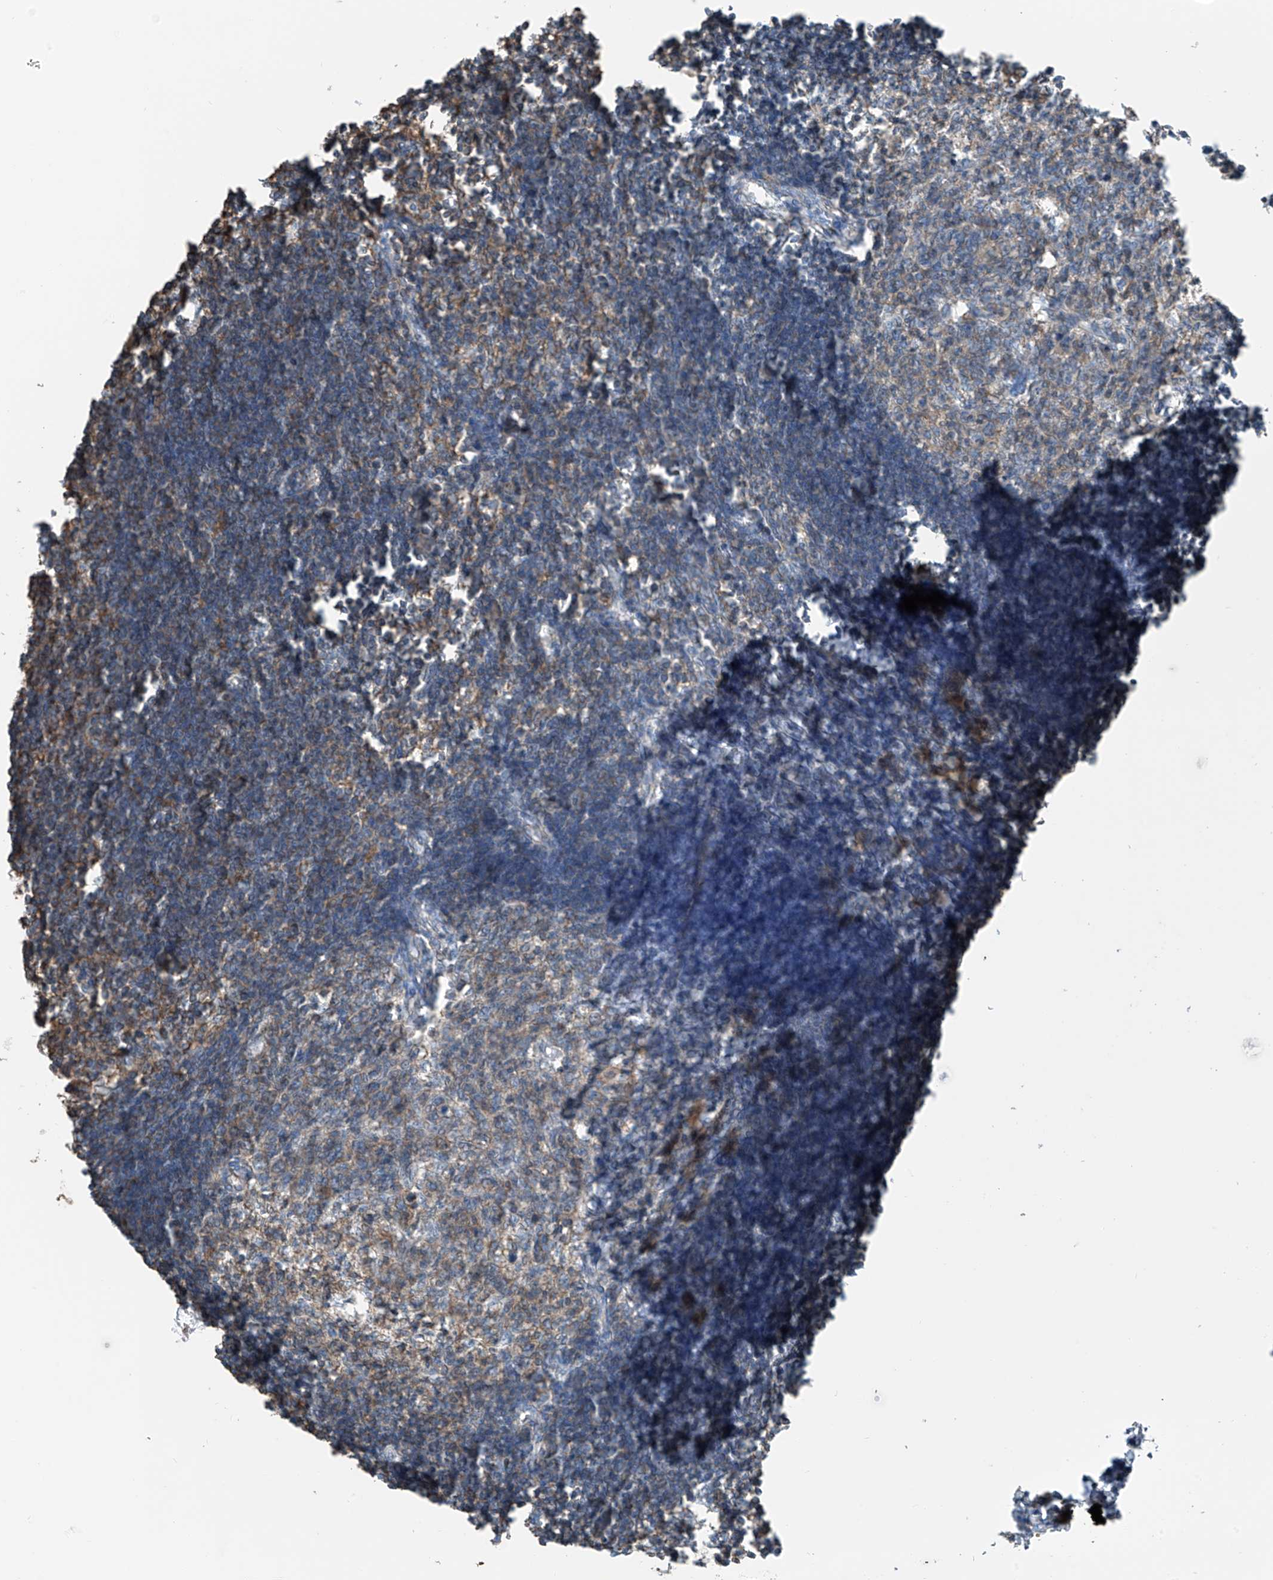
{"staining": {"intensity": "moderate", "quantity": "<25%", "location": "cytoplasmic/membranous"}, "tissue": "lymph node", "cell_type": "Germinal center cells", "image_type": "normal", "snomed": [{"axis": "morphology", "description": "Normal tissue, NOS"}, {"axis": "morphology", "description": "Malignant melanoma, Metastatic site"}, {"axis": "topography", "description": "Lymph node"}], "caption": "Benign lymph node exhibits moderate cytoplasmic/membranous staining in approximately <25% of germinal center cells, visualized by immunohistochemistry.", "gene": "SLC1A5", "patient": {"sex": "male", "age": 41}}